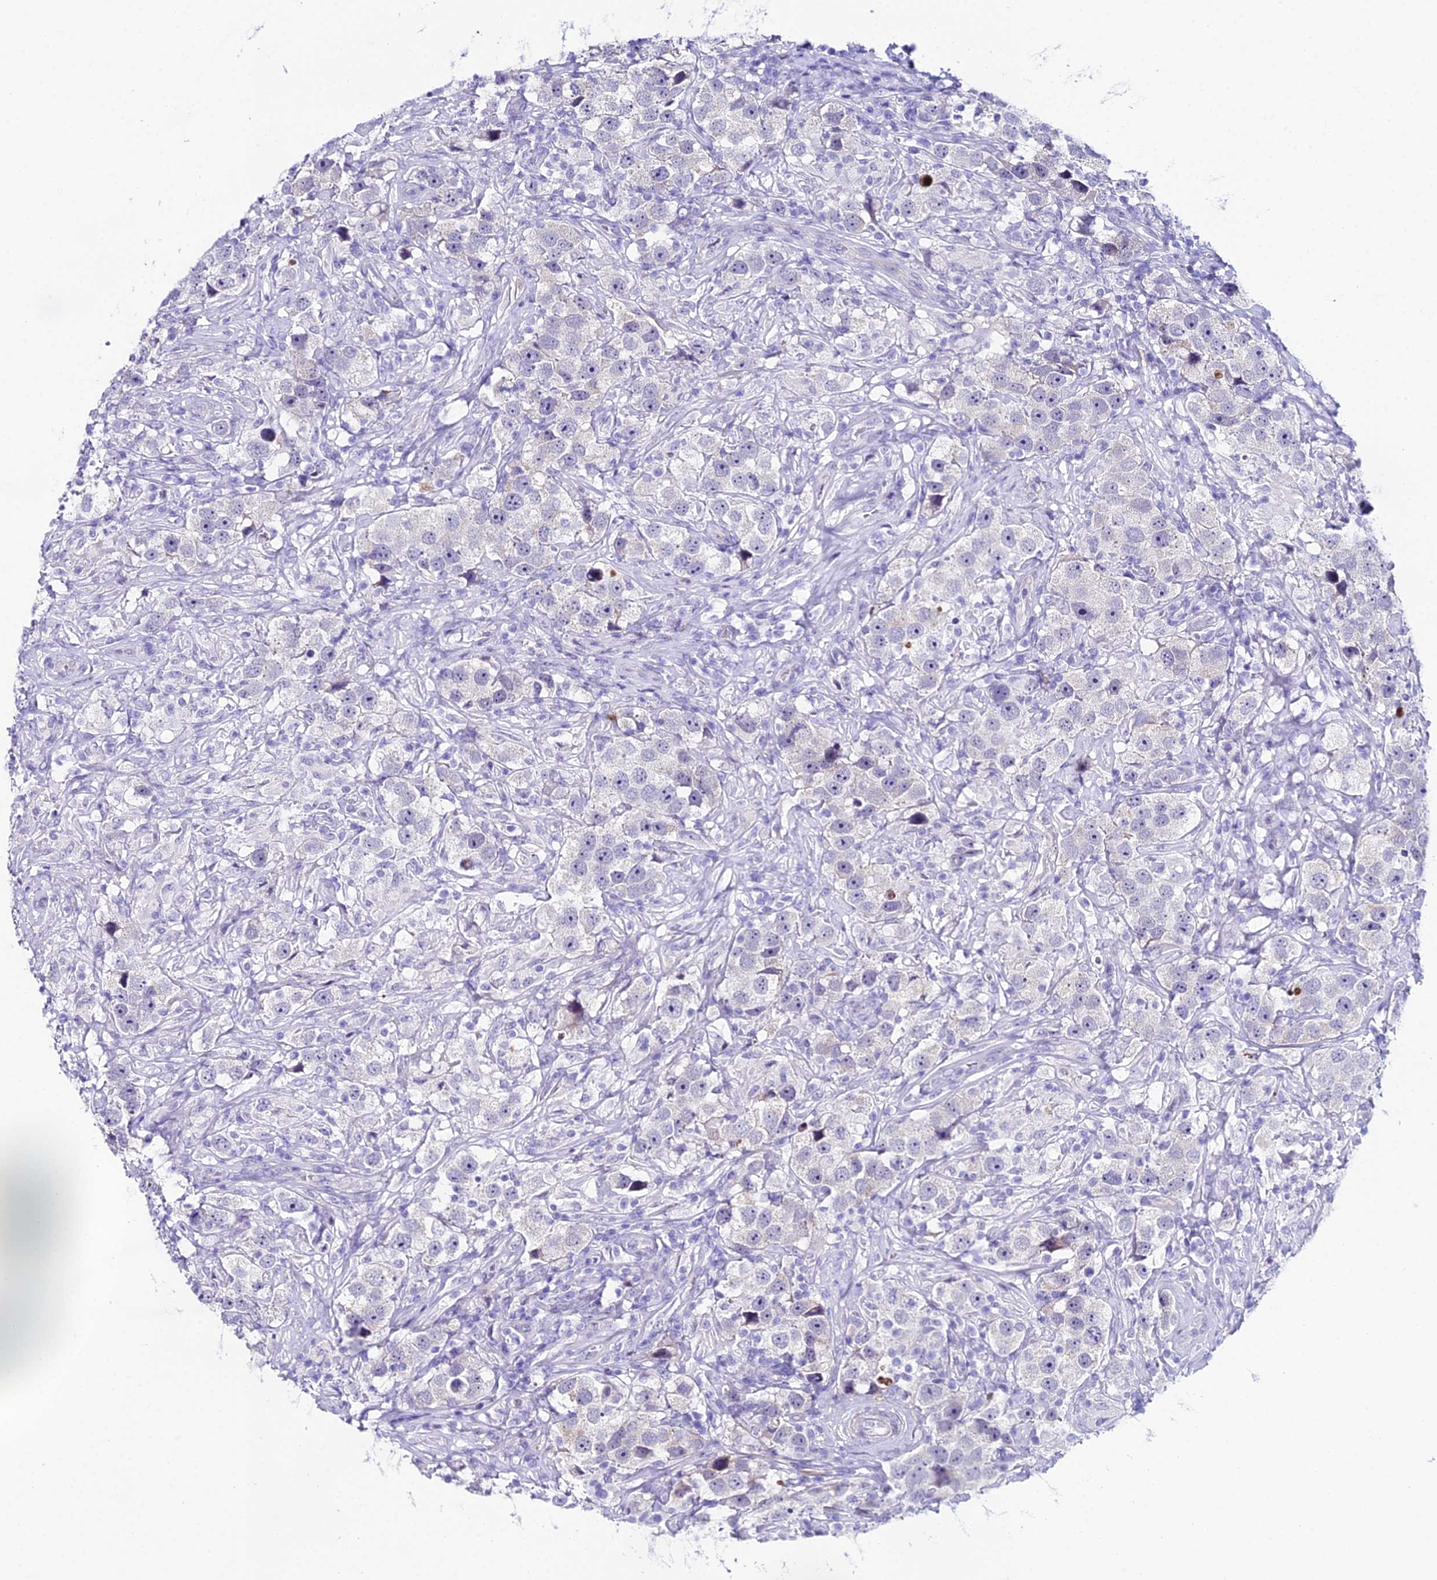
{"staining": {"intensity": "negative", "quantity": "none", "location": "none"}, "tissue": "testis cancer", "cell_type": "Tumor cells", "image_type": "cancer", "snomed": [{"axis": "morphology", "description": "Seminoma, NOS"}, {"axis": "topography", "description": "Testis"}], "caption": "High magnification brightfield microscopy of testis cancer stained with DAB (3,3'-diaminobenzidine) (brown) and counterstained with hematoxylin (blue): tumor cells show no significant staining.", "gene": "CC2D2A", "patient": {"sex": "male", "age": 49}}